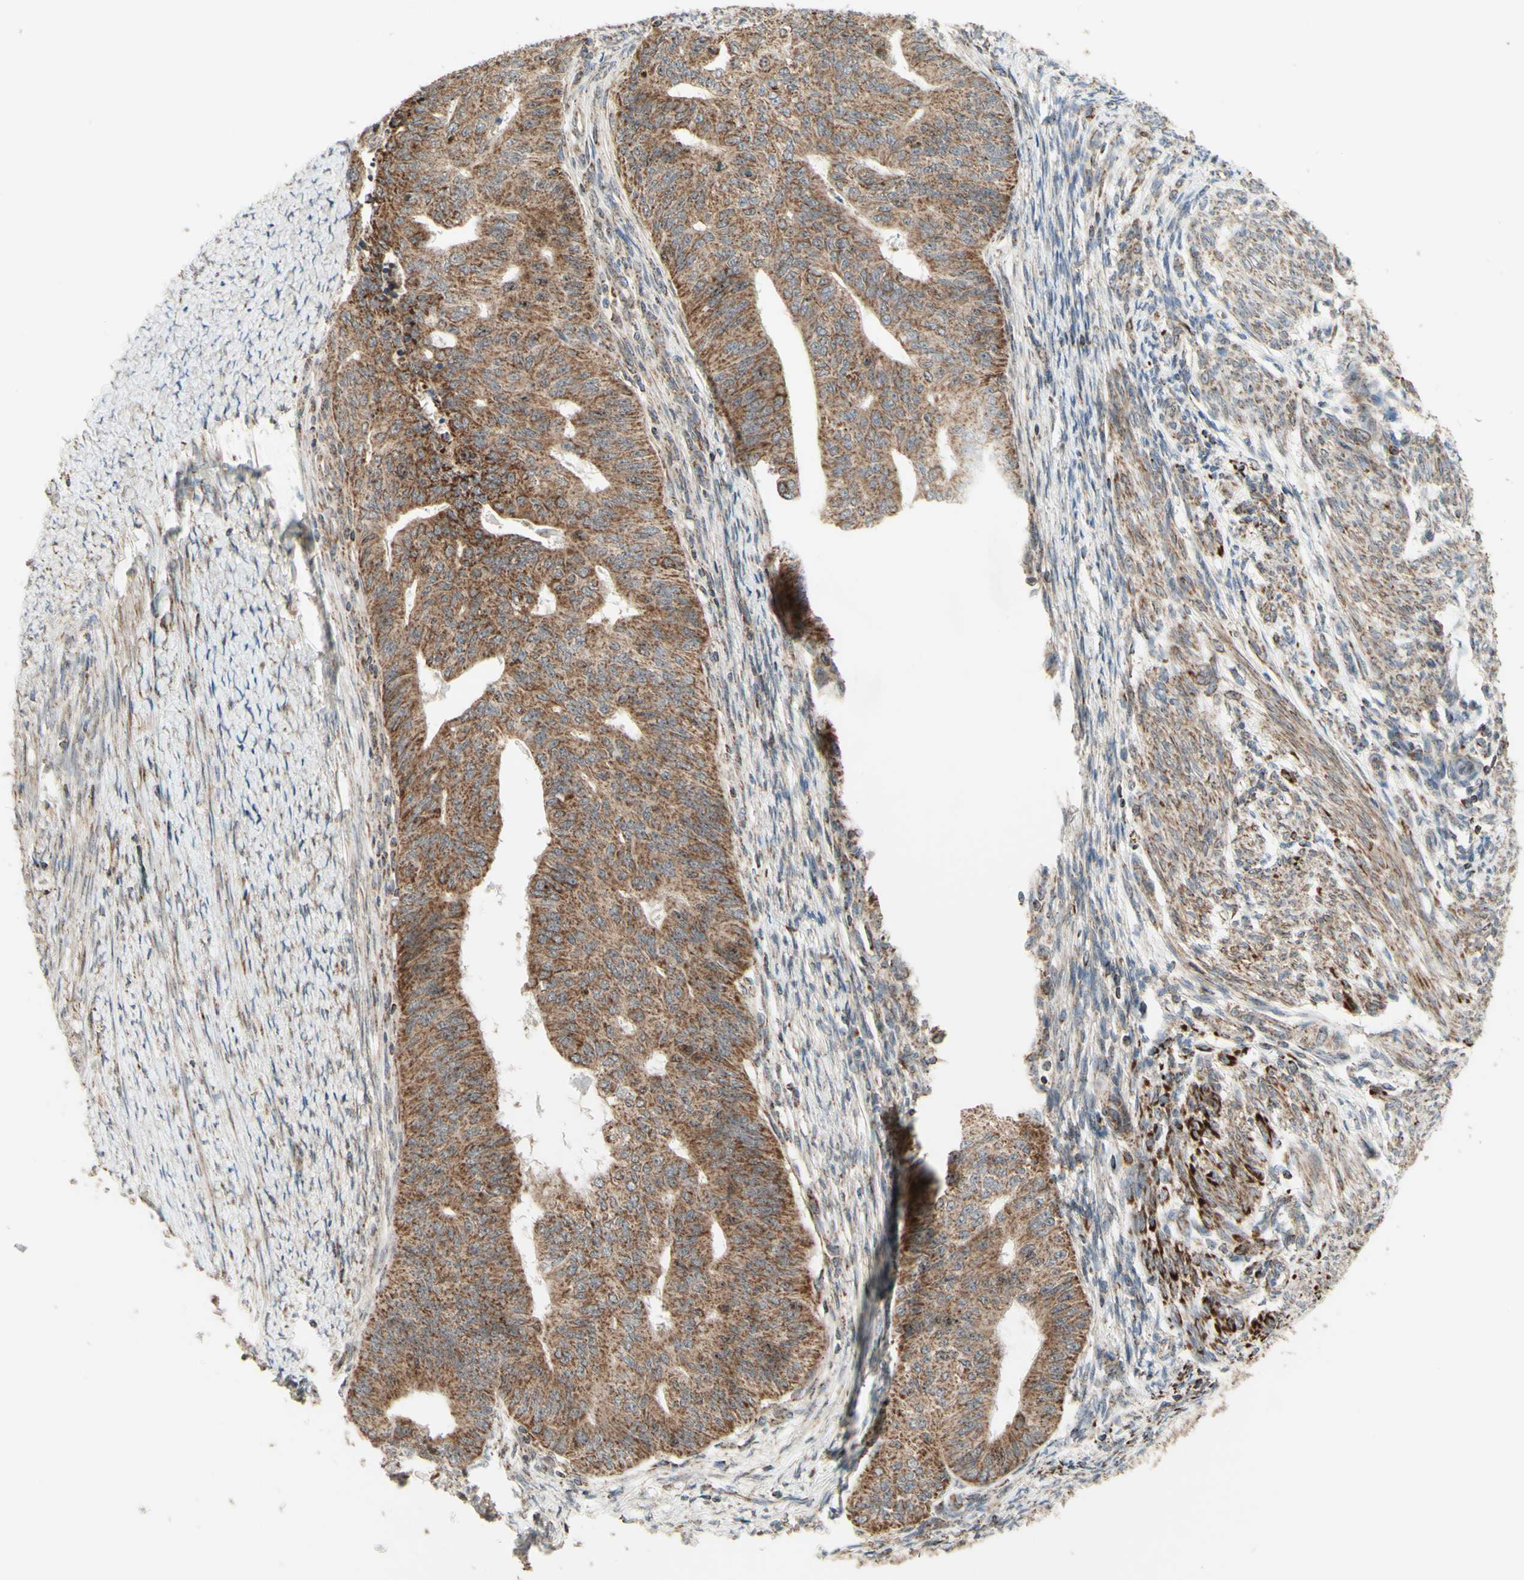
{"staining": {"intensity": "moderate", "quantity": ">75%", "location": "cytoplasmic/membranous"}, "tissue": "endometrial cancer", "cell_type": "Tumor cells", "image_type": "cancer", "snomed": [{"axis": "morphology", "description": "Adenocarcinoma, NOS"}, {"axis": "topography", "description": "Endometrium"}], "caption": "A medium amount of moderate cytoplasmic/membranous positivity is identified in about >75% of tumor cells in endometrial adenocarcinoma tissue.", "gene": "DHRS3", "patient": {"sex": "female", "age": 32}}